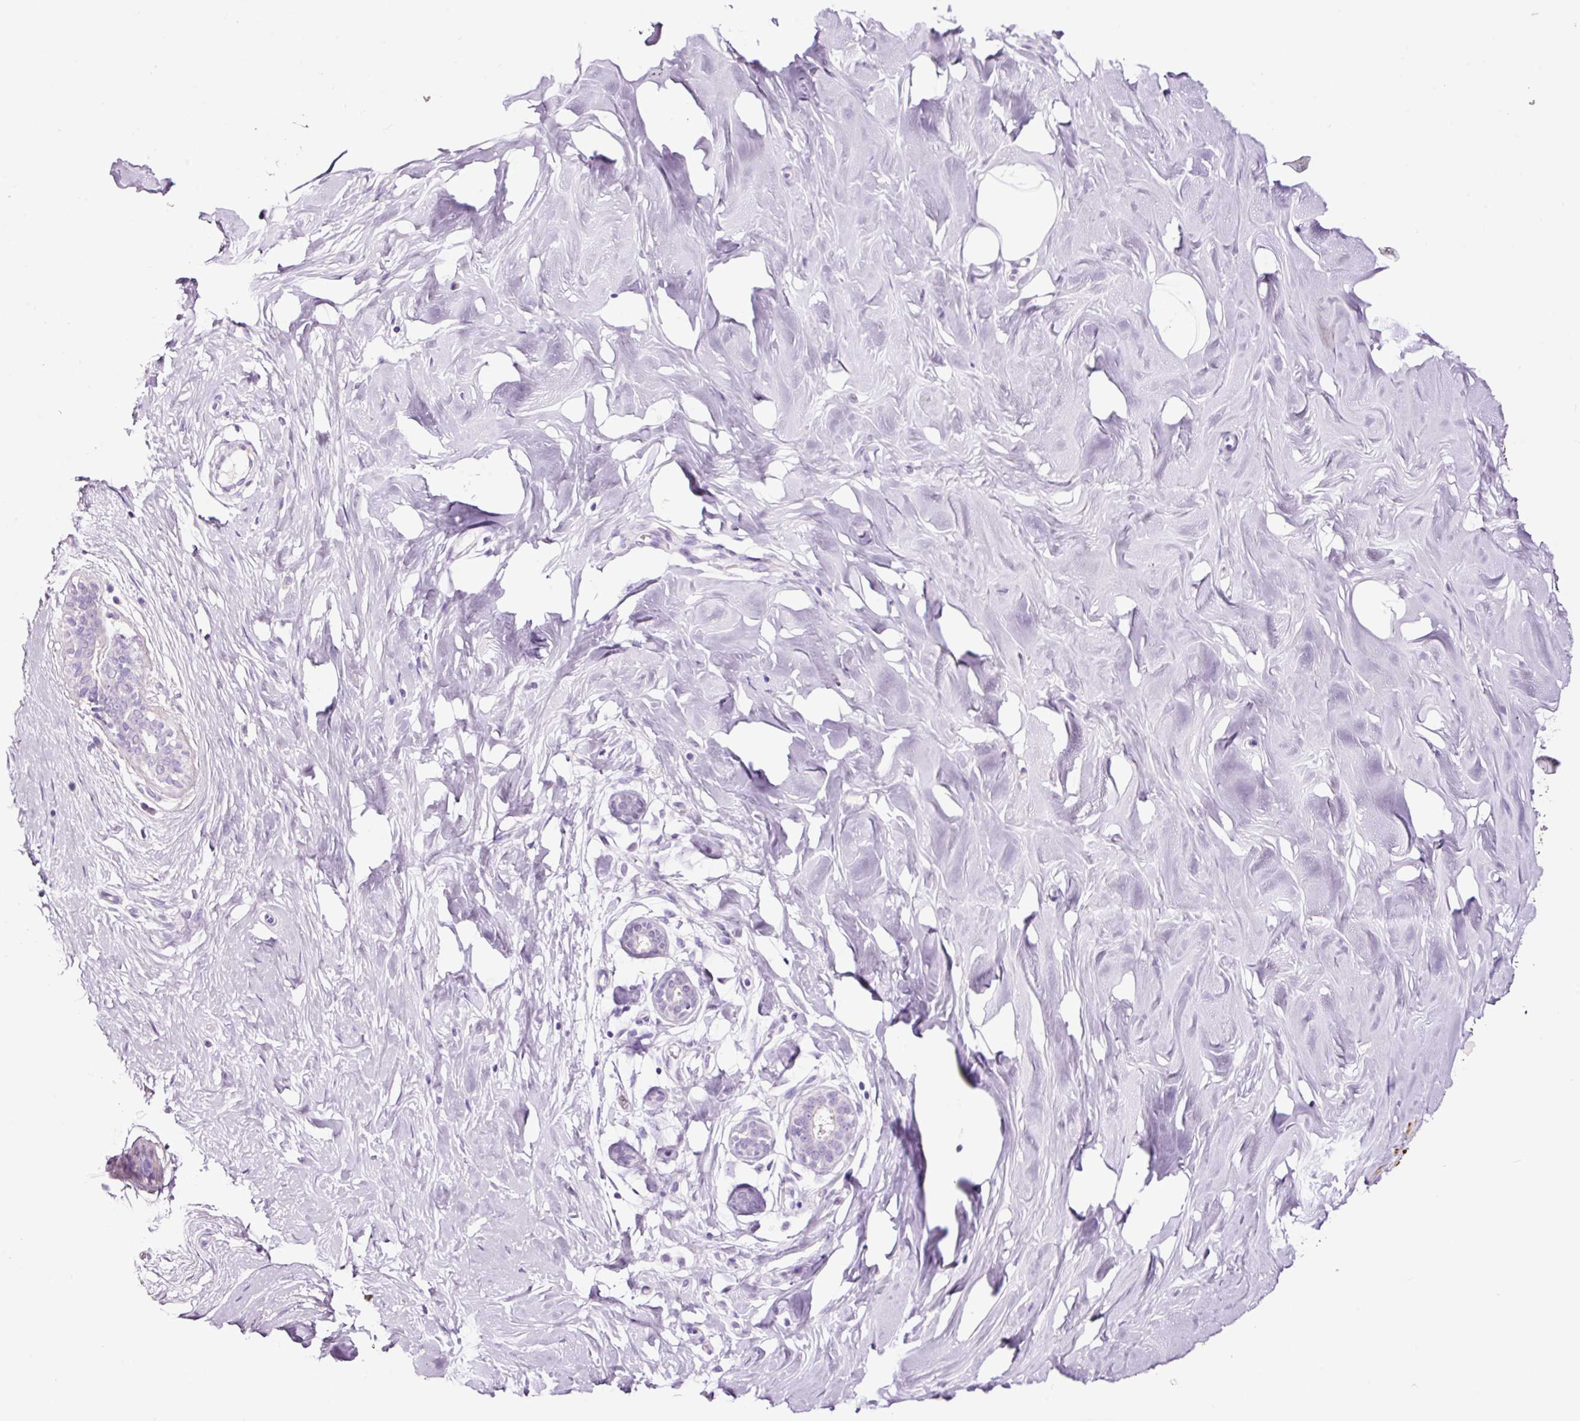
{"staining": {"intensity": "negative", "quantity": "none", "location": "none"}, "tissue": "breast", "cell_type": "Adipocytes", "image_type": "normal", "snomed": [{"axis": "morphology", "description": "Normal tissue, NOS"}, {"axis": "topography", "description": "Breast"}], "caption": "Immunohistochemistry (IHC) photomicrograph of normal breast stained for a protein (brown), which exhibits no positivity in adipocytes. (Brightfield microscopy of DAB (3,3'-diaminobenzidine) immunohistochemistry (IHC) at high magnification).", "gene": "PAM", "patient": {"sex": "female", "age": 27}}